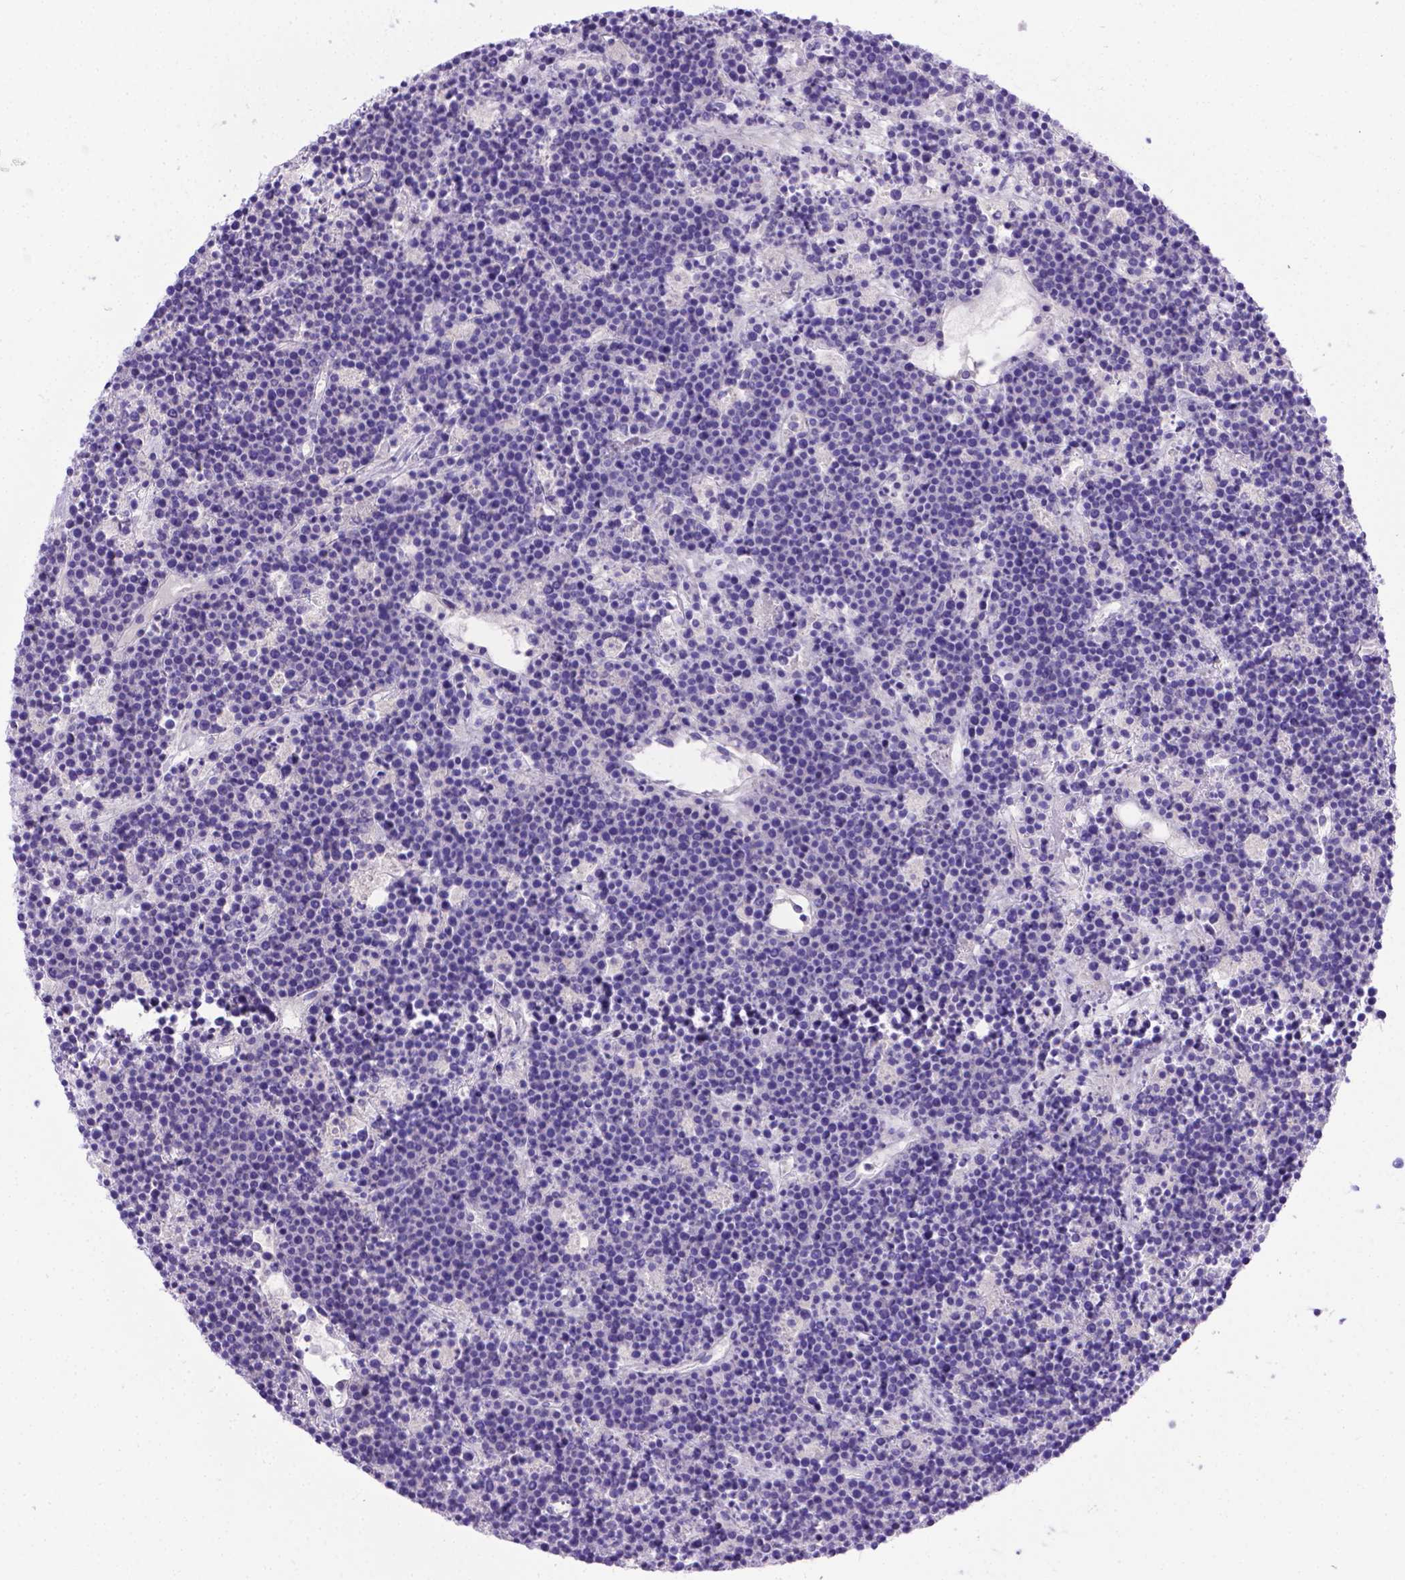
{"staining": {"intensity": "negative", "quantity": "none", "location": "none"}, "tissue": "lymphoma", "cell_type": "Tumor cells", "image_type": "cancer", "snomed": [{"axis": "morphology", "description": "Malignant lymphoma, non-Hodgkin's type, High grade"}, {"axis": "topography", "description": "Ovary"}], "caption": "High-grade malignant lymphoma, non-Hodgkin's type was stained to show a protein in brown. There is no significant staining in tumor cells.", "gene": "TTLL6", "patient": {"sex": "female", "age": 56}}